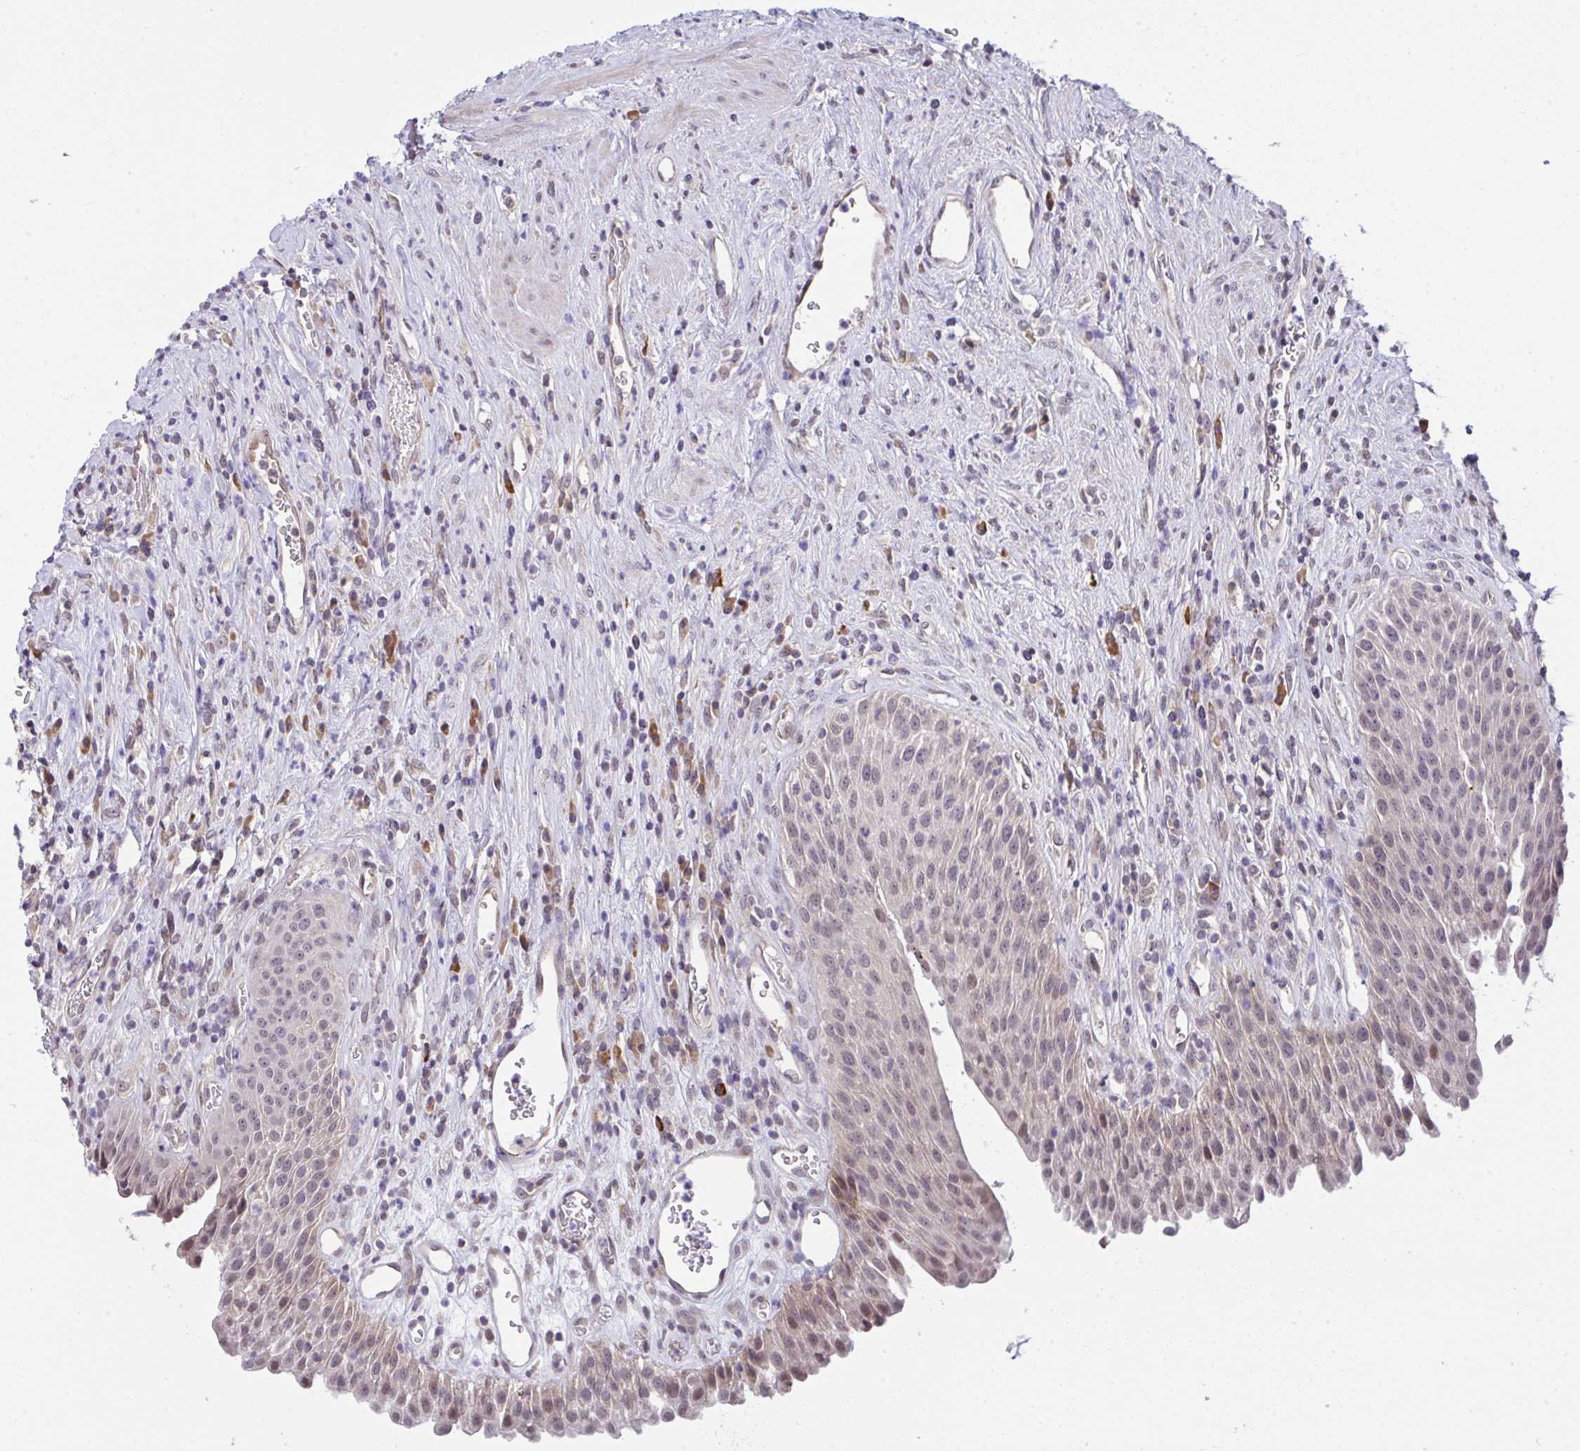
{"staining": {"intensity": "moderate", "quantity": "<25%", "location": "cytoplasmic/membranous,nuclear"}, "tissue": "urinary bladder", "cell_type": "Urothelial cells", "image_type": "normal", "snomed": [{"axis": "morphology", "description": "Normal tissue, NOS"}, {"axis": "topography", "description": "Urinary bladder"}], "caption": "Urothelial cells show moderate cytoplasmic/membranous,nuclear expression in about <25% of cells in normal urinary bladder.", "gene": "C9orf64", "patient": {"sex": "female", "age": 56}}